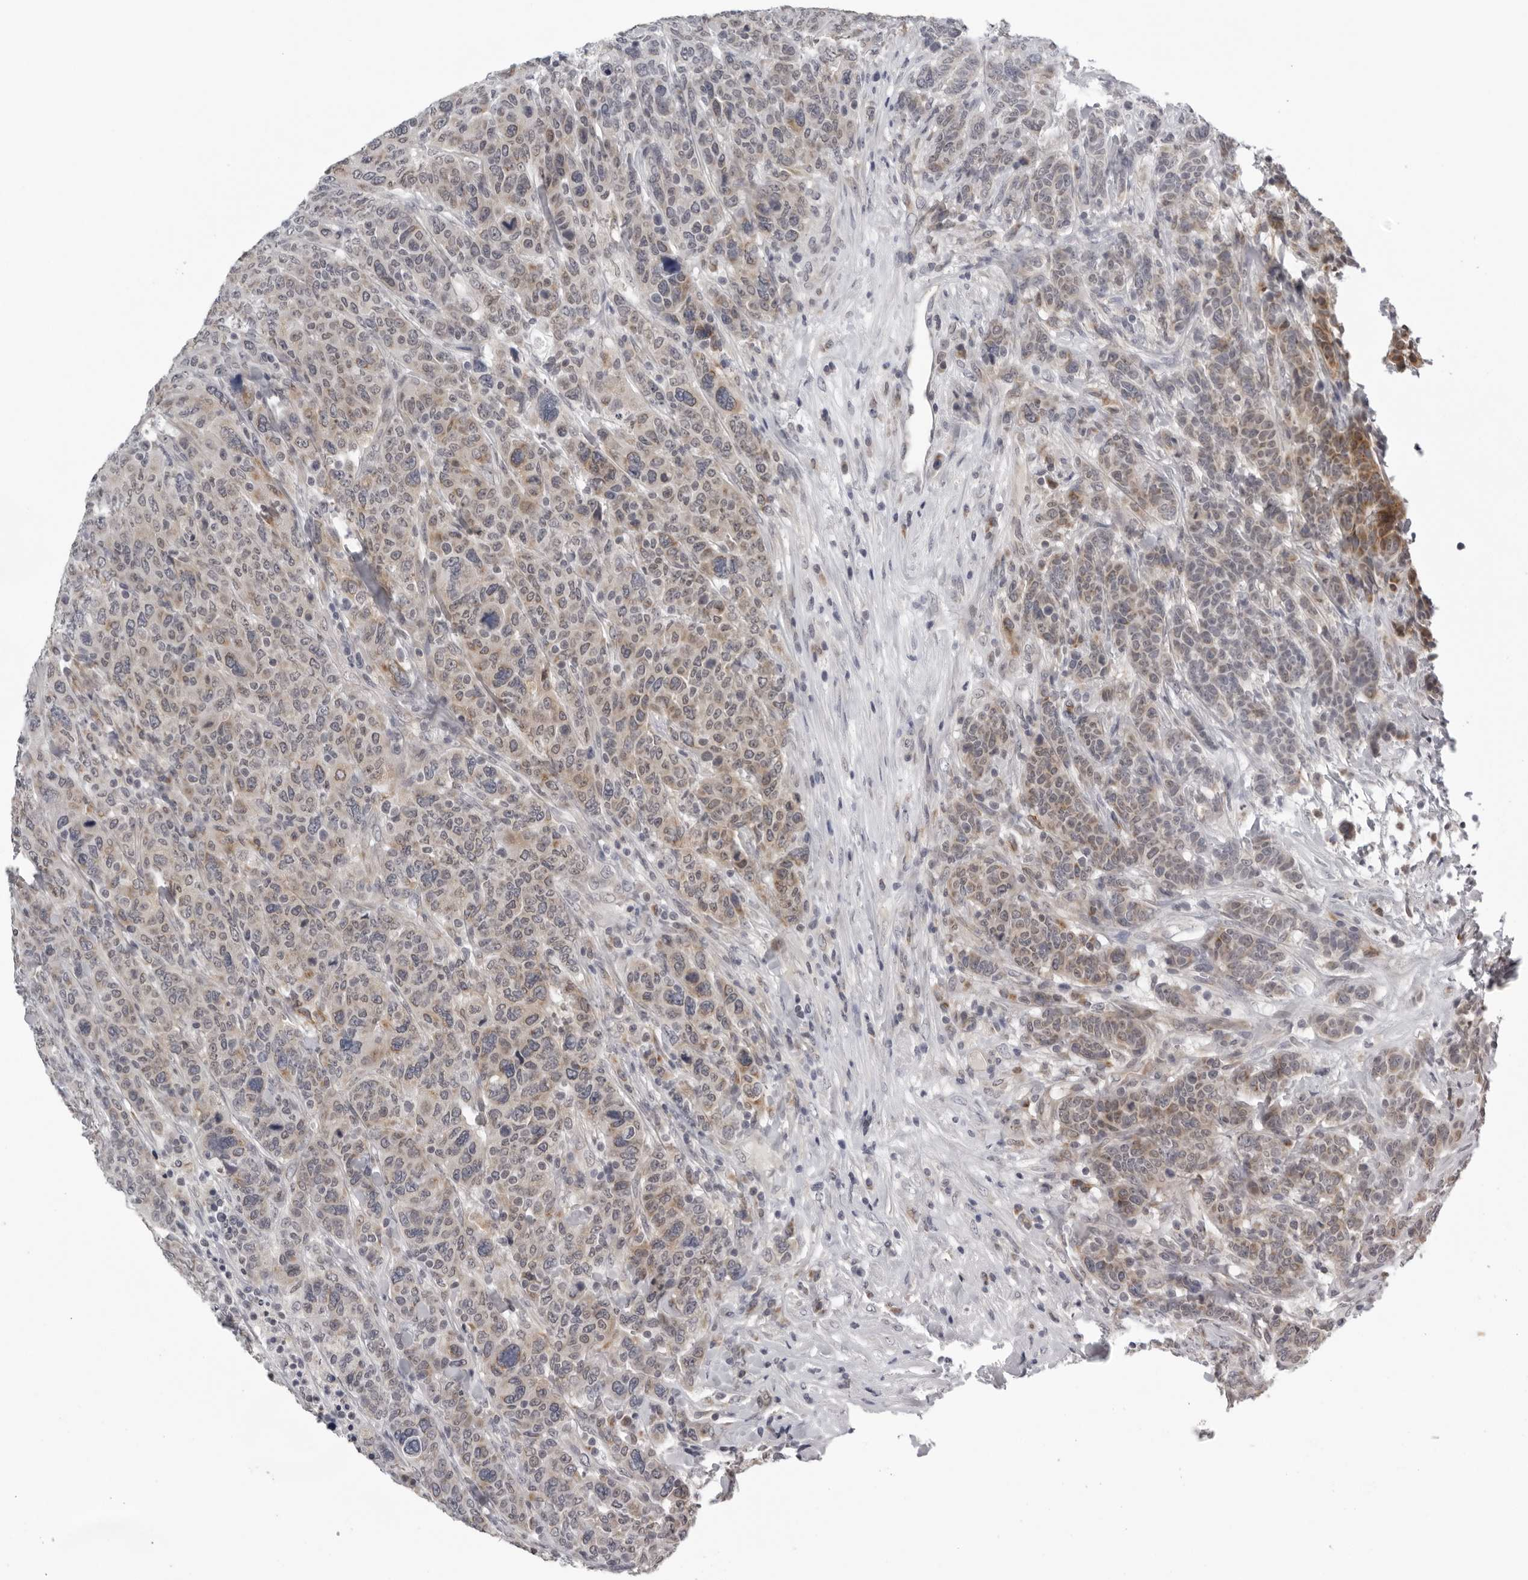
{"staining": {"intensity": "weak", "quantity": "25%-75%", "location": "cytoplasmic/membranous"}, "tissue": "breast cancer", "cell_type": "Tumor cells", "image_type": "cancer", "snomed": [{"axis": "morphology", "description": "Duct carcinoma"}, {"axis": "topography", "description": "Breast"}], "caption": "DAB (3,3'-diaminobenzidine) immunohistochemical staining of human breast intraductal carcinoma shows weak cytoplasmic/membranous protein expression in approximately 25%-75% of tumor cells.", "gene": "CPT2", "patient": {"sex": "female", "age": 37}}